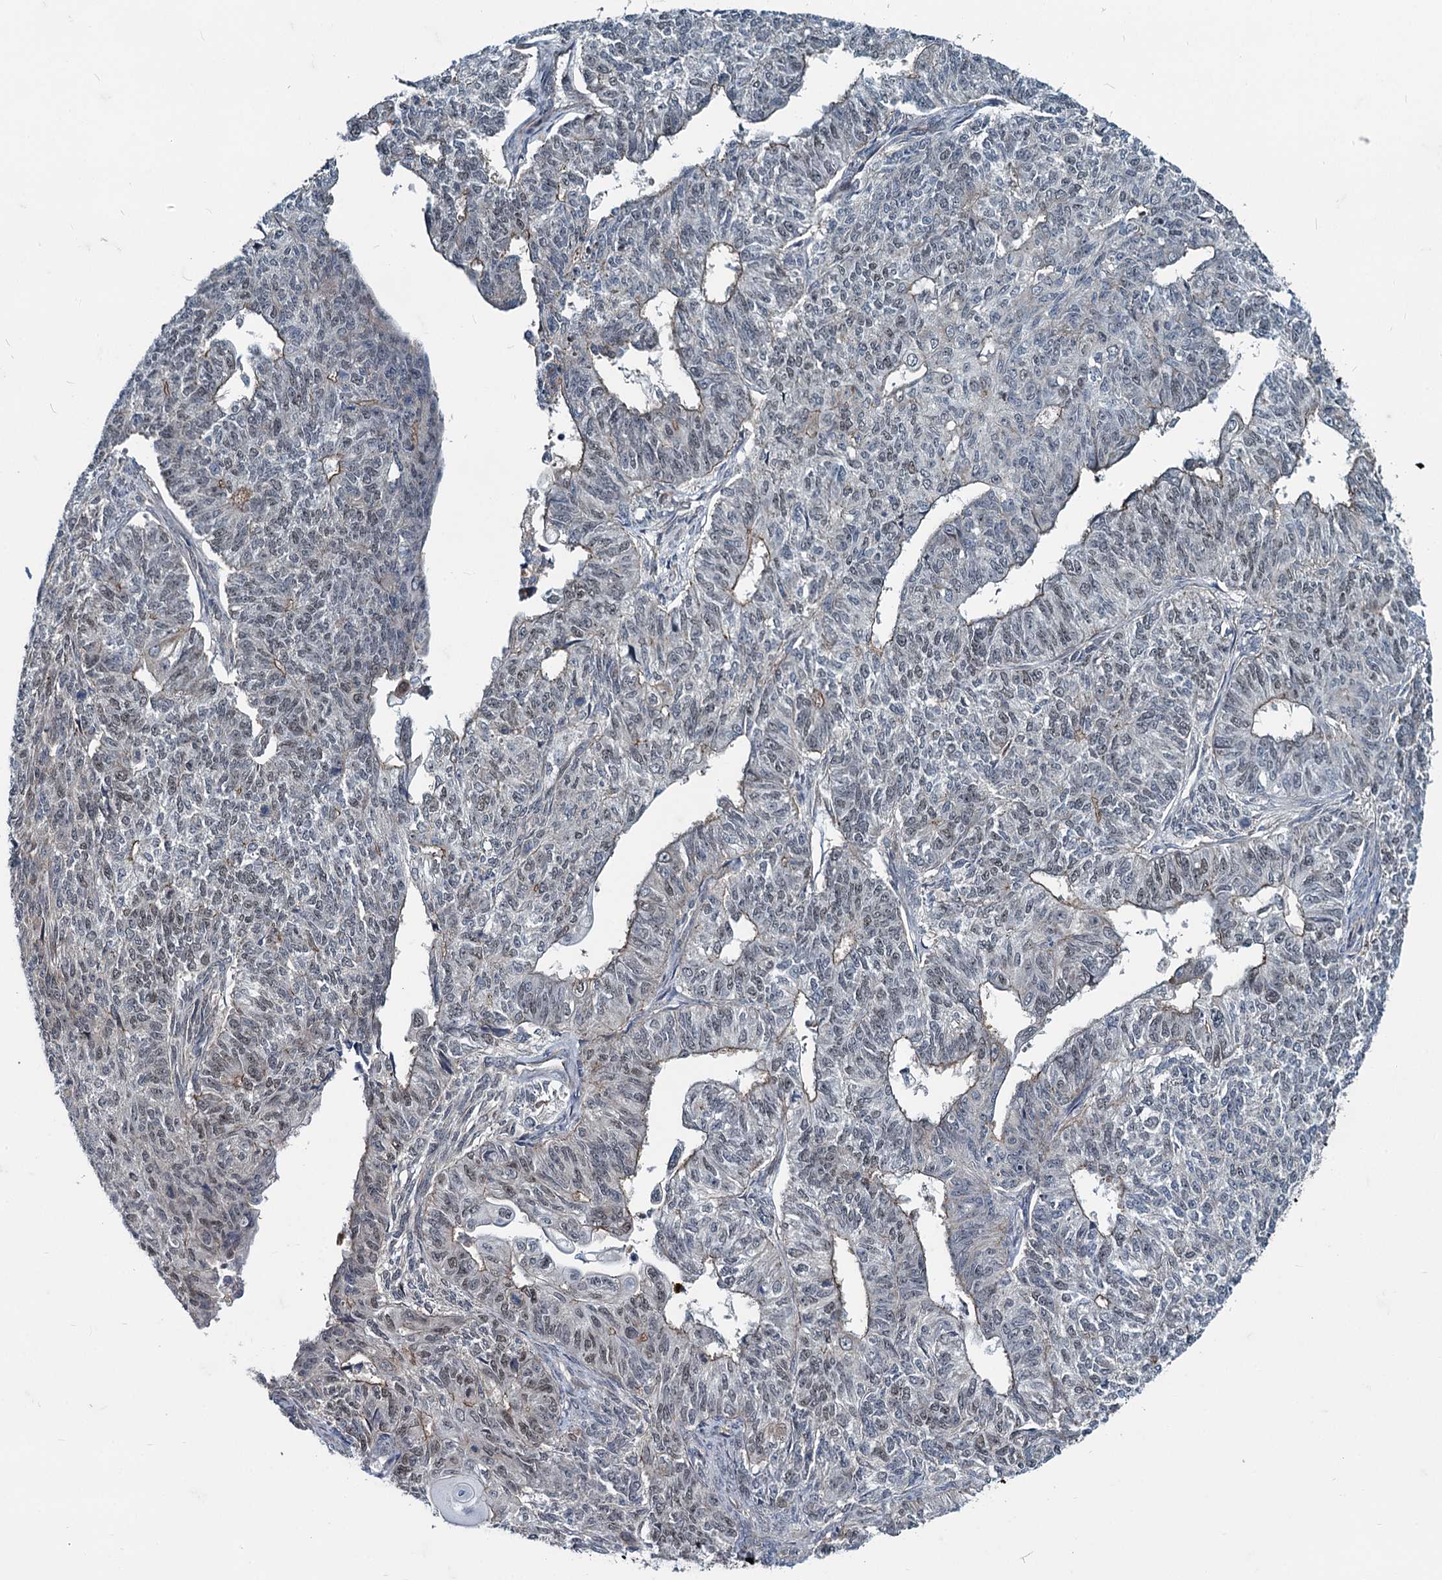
{"staining": {"intensity": "weak", "quantity": "<25%", "location": "cytoplasmic/membranous"}, "tissue": "endometrial cancer", "cell_type": "Tumor cells", "image_type": "cancer", "snomed": [{"axis": "morphology", "description": "Adenocarcinoma, NOS"}, {"axis": "topography", "description": "Endometrium"}], "caption": "Immunohistochemical staining of human endometrial cancer shows no significant staining in tumor cells.", "gene": "ADCY2", "patient": {"sex": "female", "age": 32}}